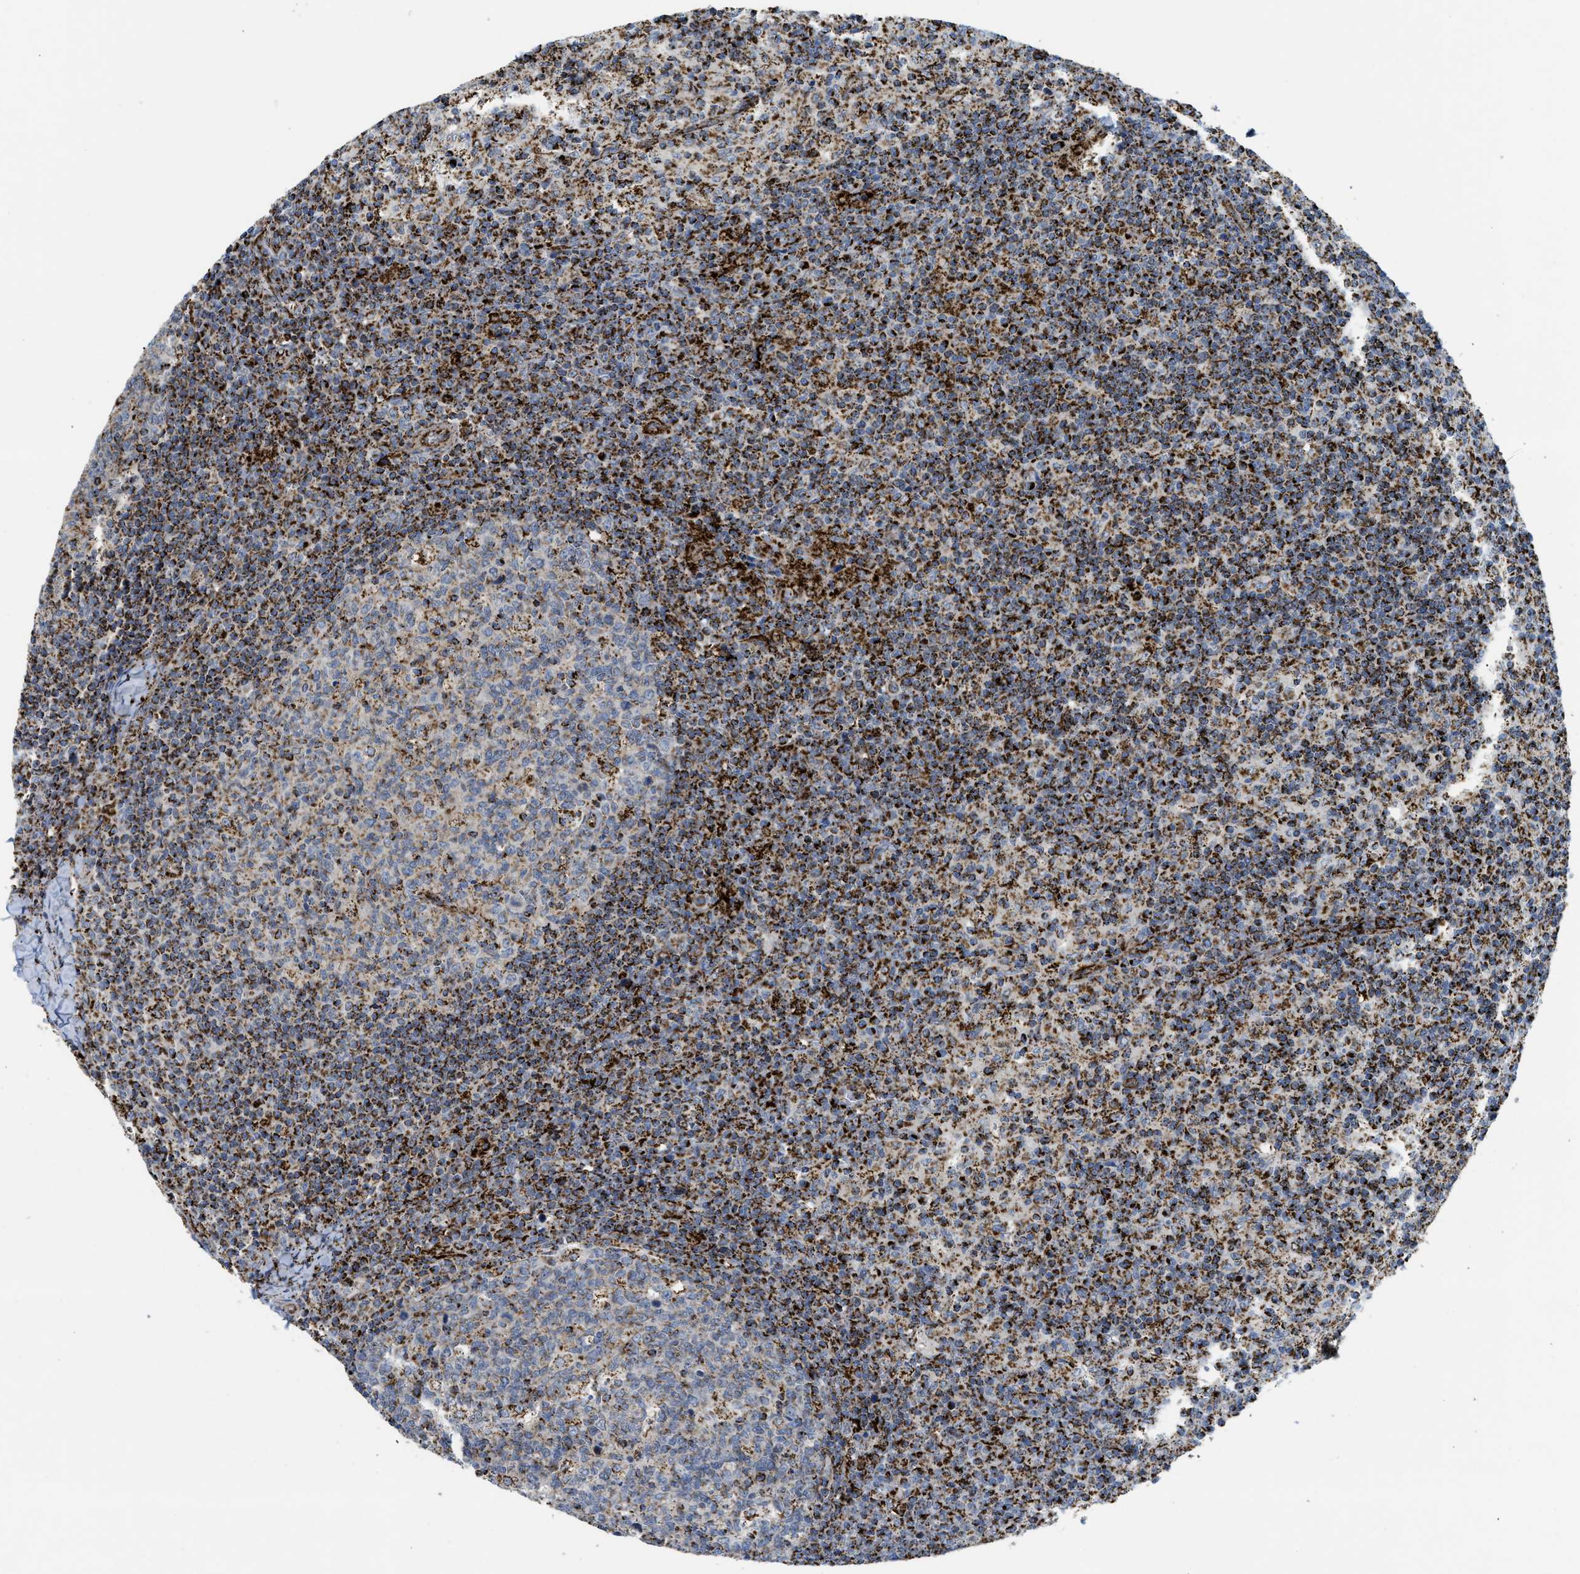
{"staining": {"intensity": "strong", "quantity": "<25%", "location": "cytoplasmic/membranous"}, "tissue": "lymph node", "cell_type": "Germinal center cells", "image_type": "normal", "snomed": [{"axis": "morphology", "description": "Normal tissue, NOS"}, {"axis": "morphology", "description": "Inflammation, NOS"}, {"axis": "topography", "description": "Lymph node"}], "caption": "Protein expression analysis of normal human lymph node reveals strong cytoplasmic/membranous positivity in about <25% of germinal center cells. The staining is performed using DAB brown chromogen to label protein expression. The nuclei are counter-stained blue using hematoxylin.", "gene": "SQOR", "patient": {"sex": "male", "age": 55}}